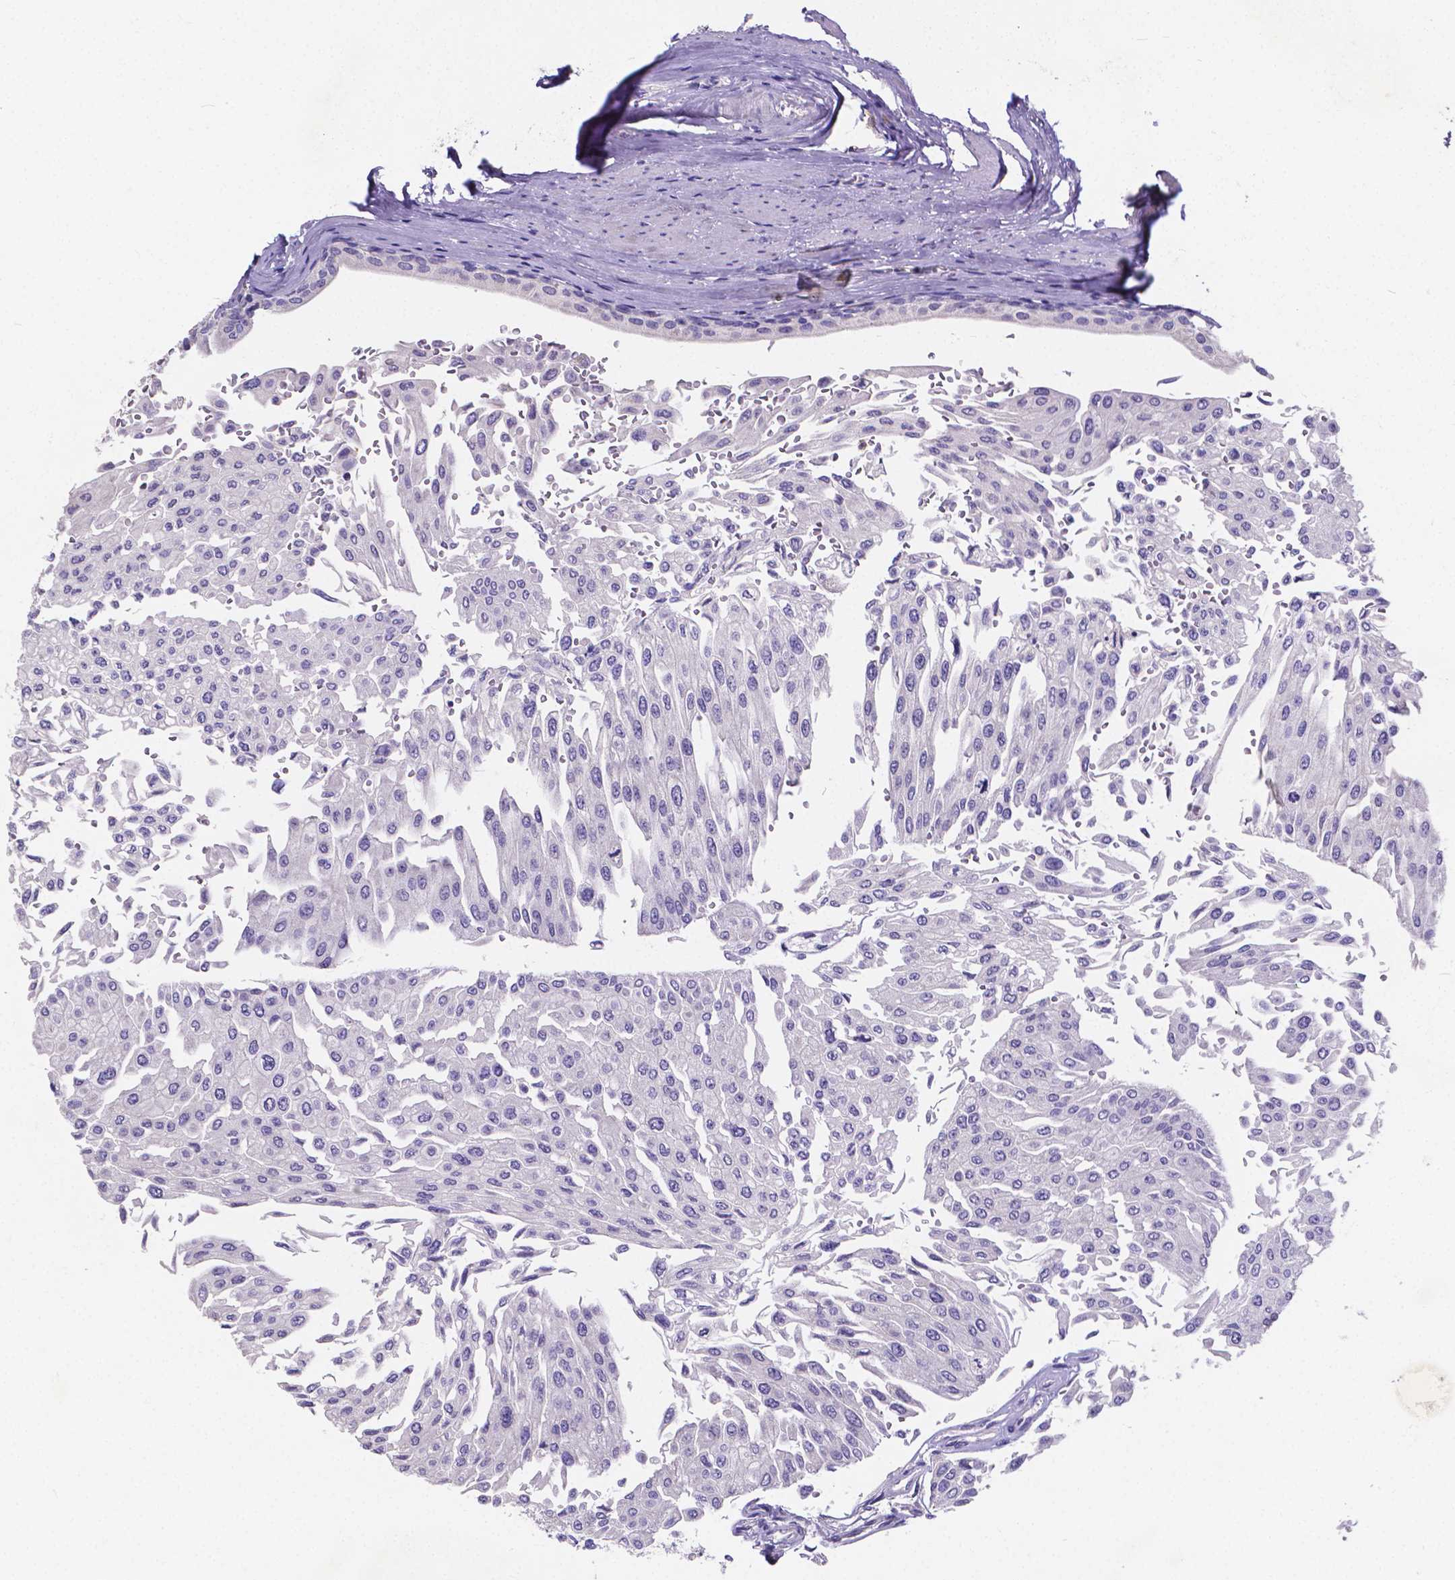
{"staining": {"intensity": "negative", "quantity": "none", "location": "none"}, "tissue": "urothelial cancer", "cell_type": "Tumor cells", "image_type": "cancer", "snomed": [{"axis": "morphology", "description": "Urothelial carcinoma, NOS"}, {"axis": "topography", "description": "Urinary bladder"}], "caption": "This is a photomicrograph of immunohistochemistry staining of transitional cell carcinoma, which shows no staining in tumor cells. (DAB immunohistochemistry, high magnification).", "gene": "ATP6V1D", "patient": {"sex": "male", "age": 67}}